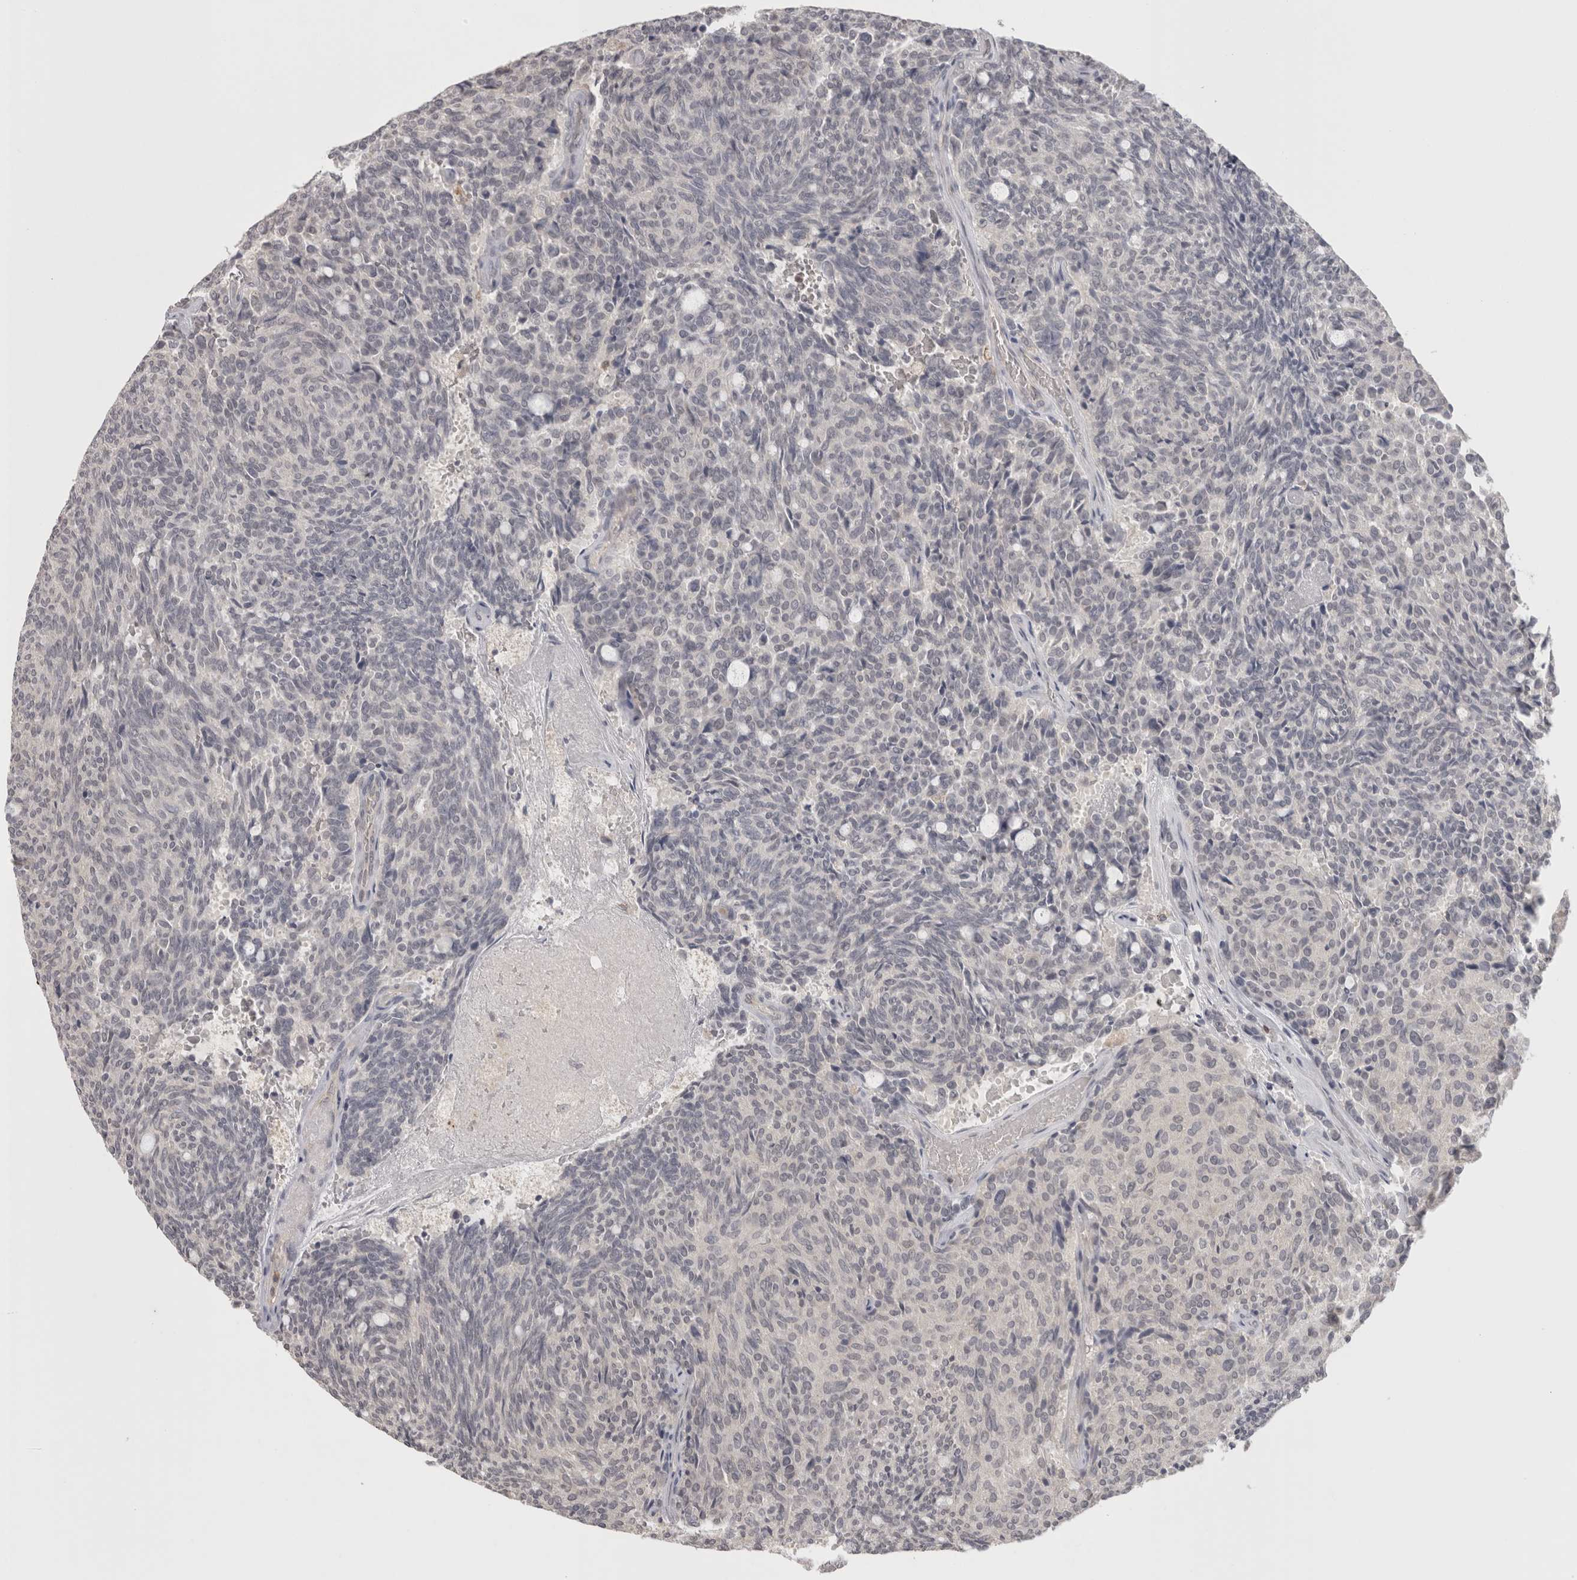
{"staining": {"intensity": "negative", "quantity": "none", "location": "none"}, "tissue": "carcinoid", "cell_type": "Tumor cells", "image_type": "cancer", "snomed": [{"axis": "morphology", "description": "Carcinoid, malignant, NOS"}, {"axis": "topography", "description": "Pancreas"}], "caption": "A photomicrograph of human carcinoid is negative for staining in tumor cells. (DAB immunohistochemistry (IHC), high magnification).", "gene": "HAVCR2", "patient": {"sex": "female", "age": 54}}